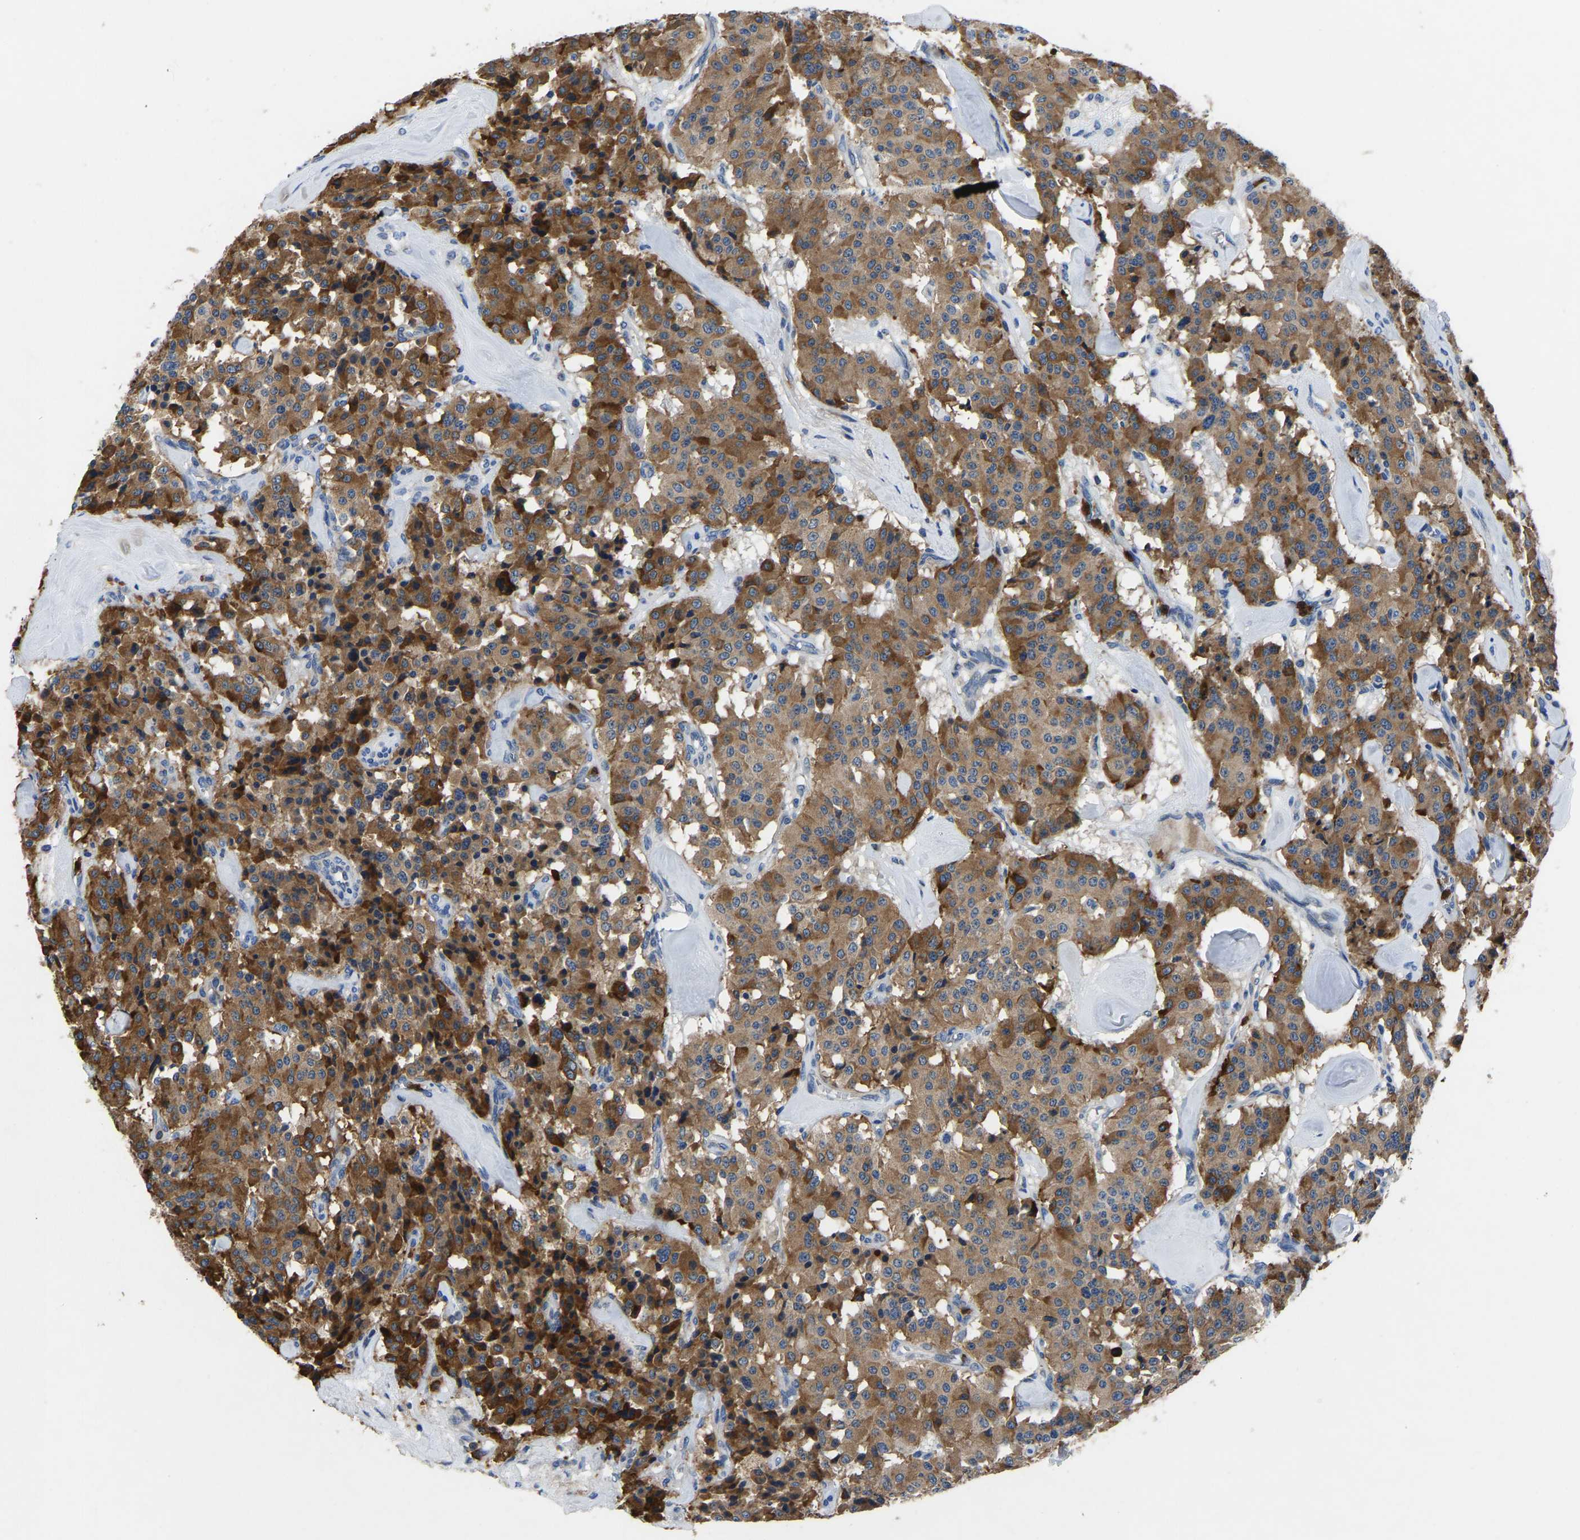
{"staining": {"intensity": "moderate", "quantity": ">75%", "location": "cytoplasmic/membranous"}, "tissue": "carcinoid", "cell_type": "Tumor cells", "image_type": "cancer", "snomed": [{"axis": "morphology", "description": "Carcinoid, malignant, NOS"}, {"axis": "topography", "description": "Lung"}], "caption": "Carcinoid stained with immunohistochemistry (IHC) demonstrates moderate cytoplasmic/membranous expression in approximately >75% of tumor cells. (Stains: DAB (3,3'-diaminobenzidine) in brown, nuclei in blue, Microscopy: brightfield microscopy at high magnification).", "gene": "TOR1B", "patient": {"sex": "male", "age": 30}}